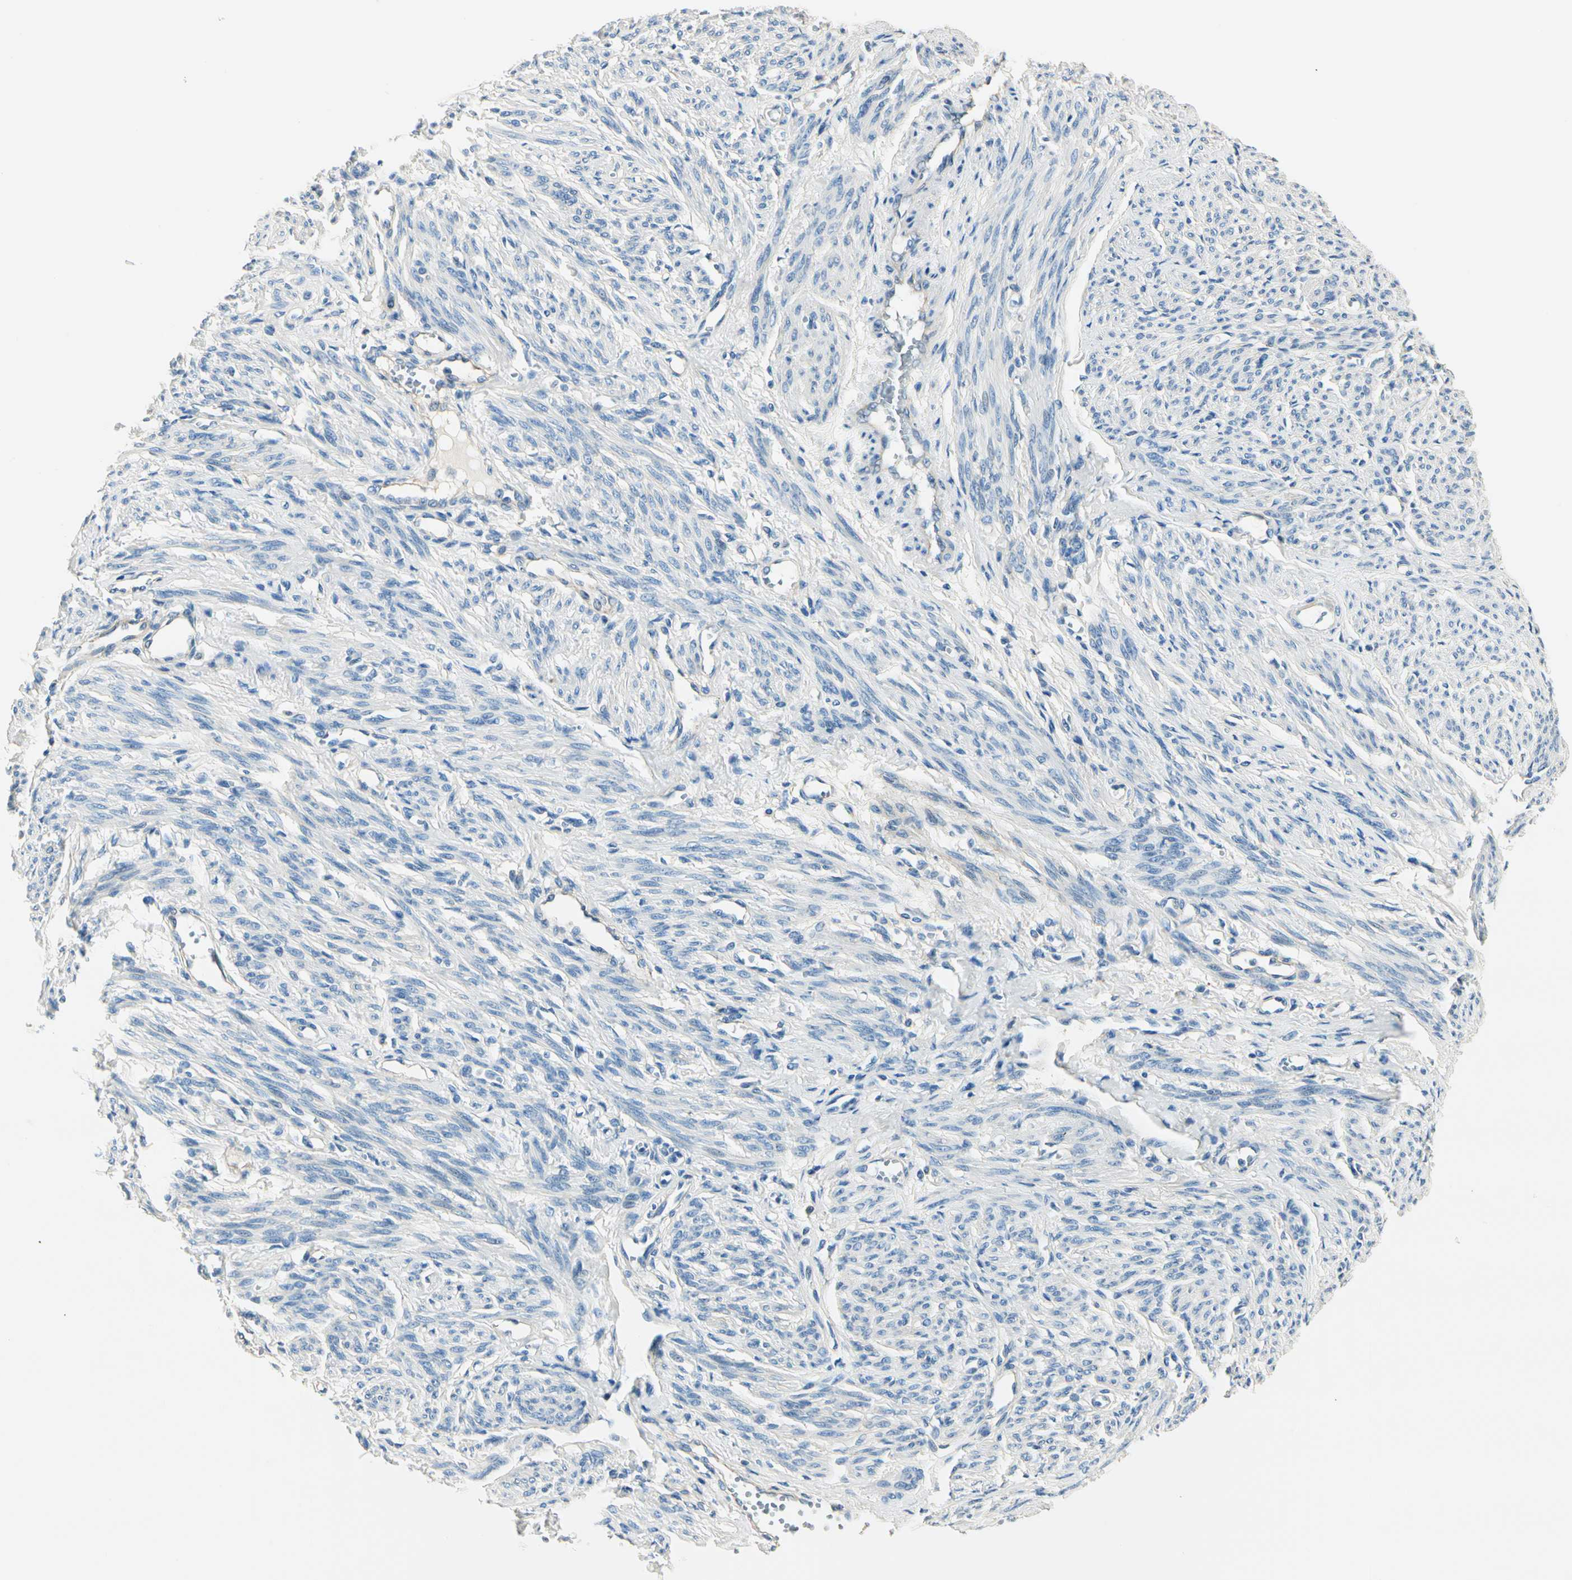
{"staining": {"intensity": "negative", "quantity": "none", "location": "none"}, "tissue": "smooth muscle", "cell_type": "Smooth muscle cells", "image_type": "normal", "snomed": [{"axis": "morphology", "description": "Normal tissue, NOS"}, {"axis": "topography", "description": "Smooth muscle"}], "caption": "IHC of benign smooth muscle reveals no positivity in smooth muscle cells.", "gene": "TGFBR3", "patient": {"sex": "female", "age": 65}}